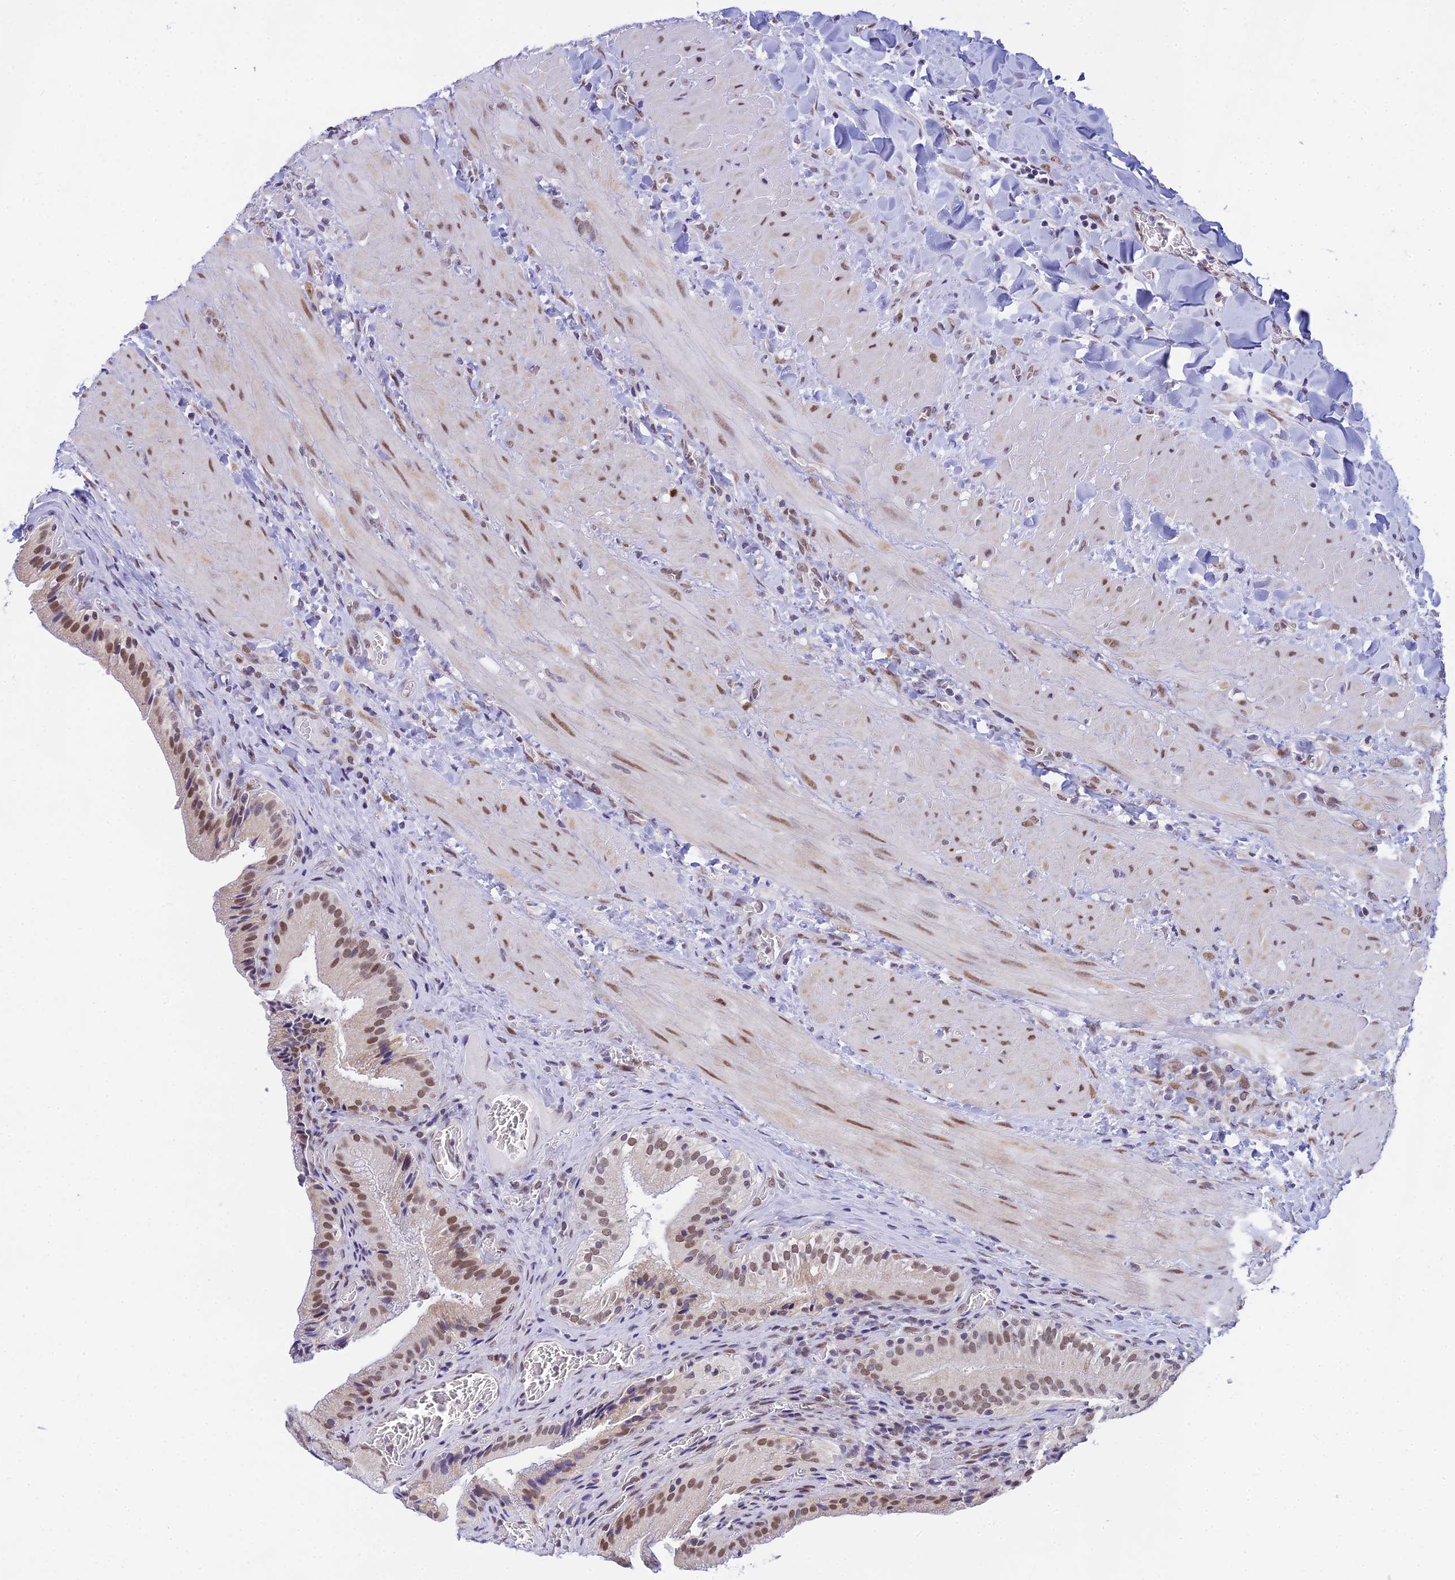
{"staining": {"intensity": "moderate", "quantity": ">75%", "location": "nuclear"}, "tissue": "gallbladder", "cell_type": "Glandular cells", "image_type": "normal", "snomed": [{"axis": "morphology", "description": "Normal tissue, NOS"}, {"axis": "topography", "description": "Gallbladder"}], "caption": "Immunohistochemical staining of unremarkable gallbladder demonstrates moderate nuclear protein staining in about >75% of glandular cells.", "gene": "C2orf49", "patient": {"sex": "male", "age": 24}}